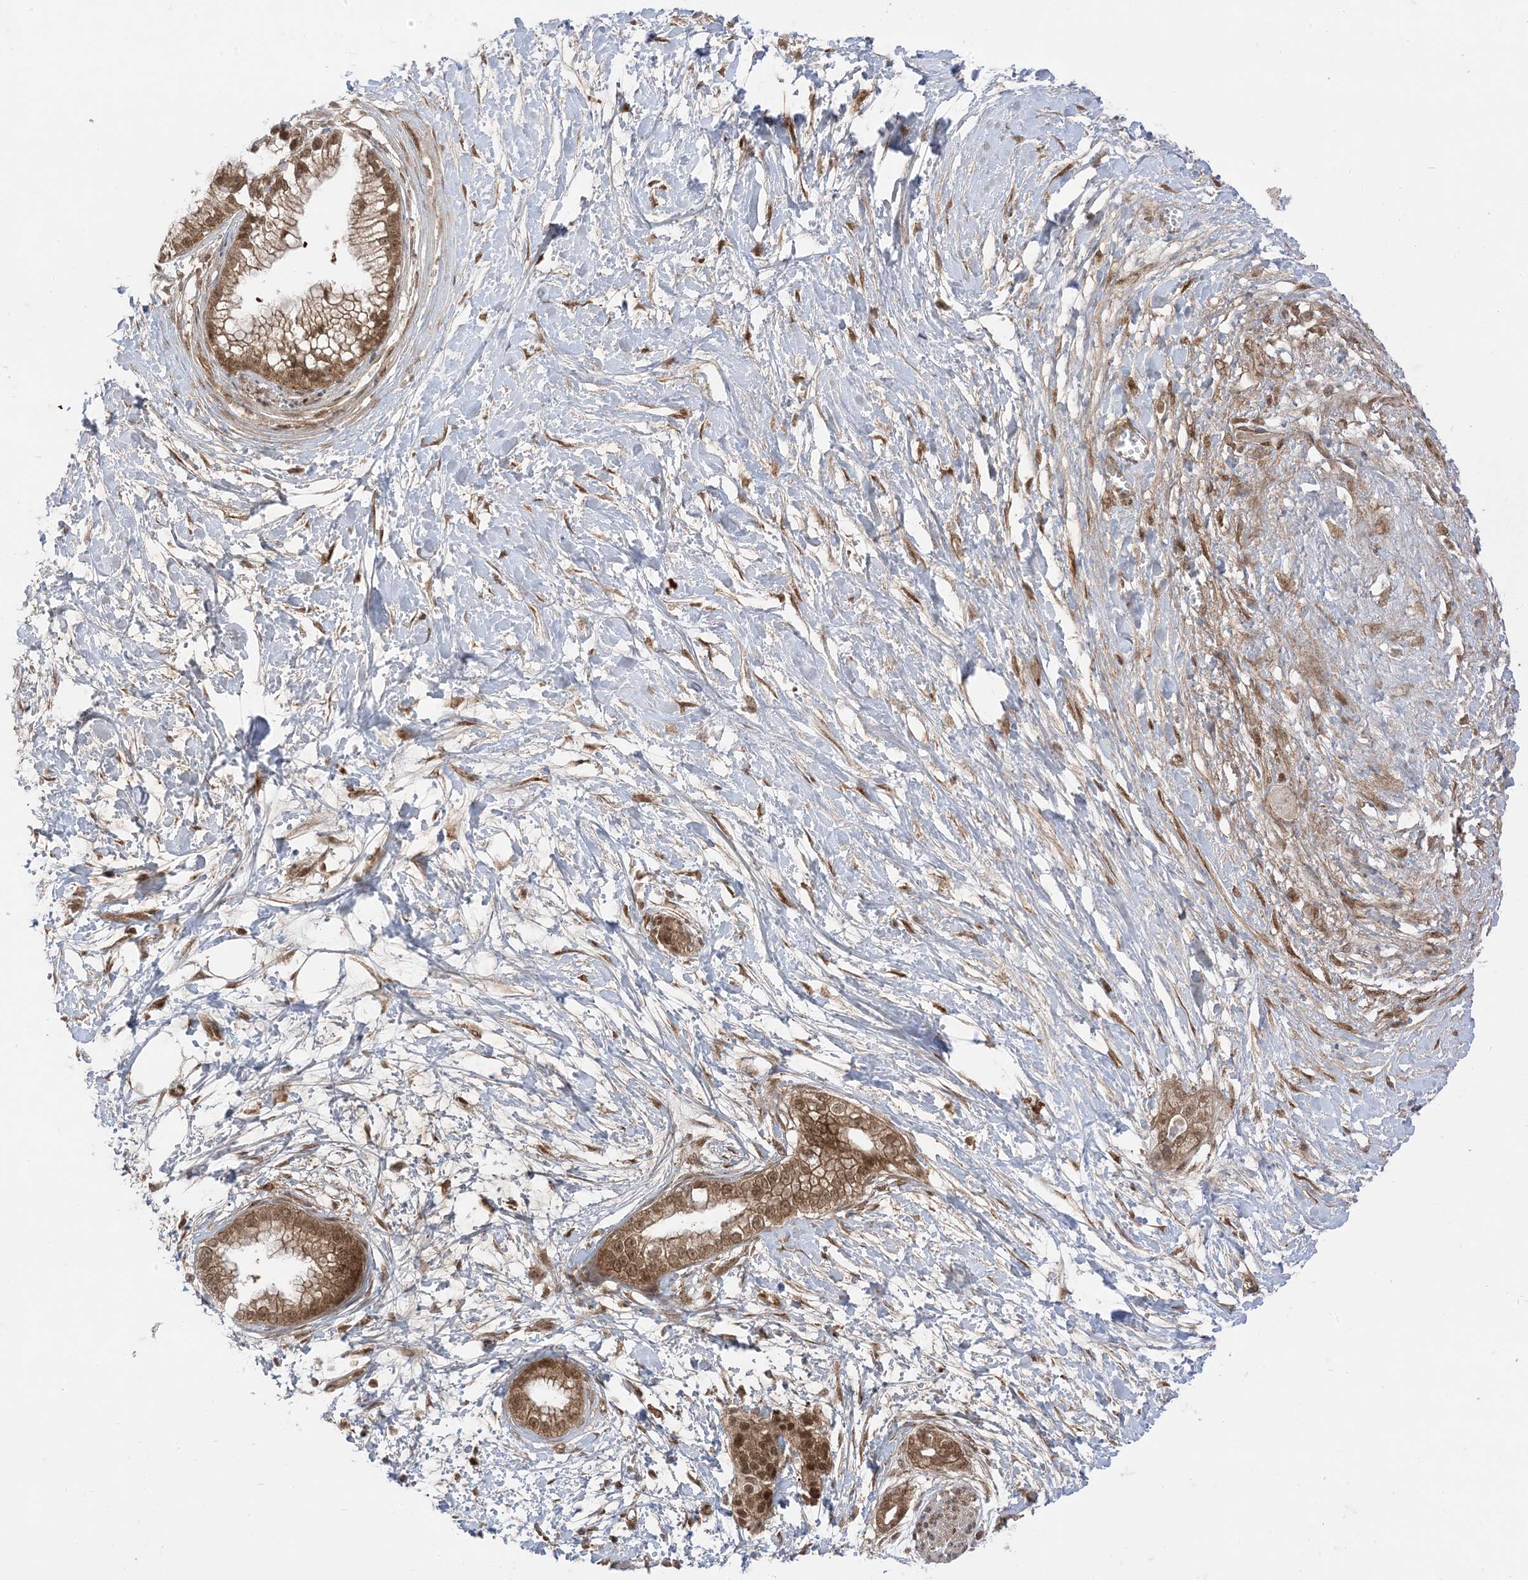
{"staining": {"intensity": "moderate", "quantity": ">75%", "location": "cytoplasmic/membranous,nuclear"}, "tissue": "pancreatic cancer", "cell_type": "Tumor cells", "image_type": "cancer", "snomed": [{"axis": "morphology", "description": "Adenocarcinoma, NOS"}, {"axis": "topography", "description": "Pancreas"}], "caption": "IHC photomicrograph of human adenocarcinoma (pancreatic) stained for a protein (brown), which demonstrates medium levels of moderate cytoplasmic/membranous and nuclear expression in about >75% of tumor cells.", "gene": "PTPA", "patient": {"sex": "male", "age": 68}}